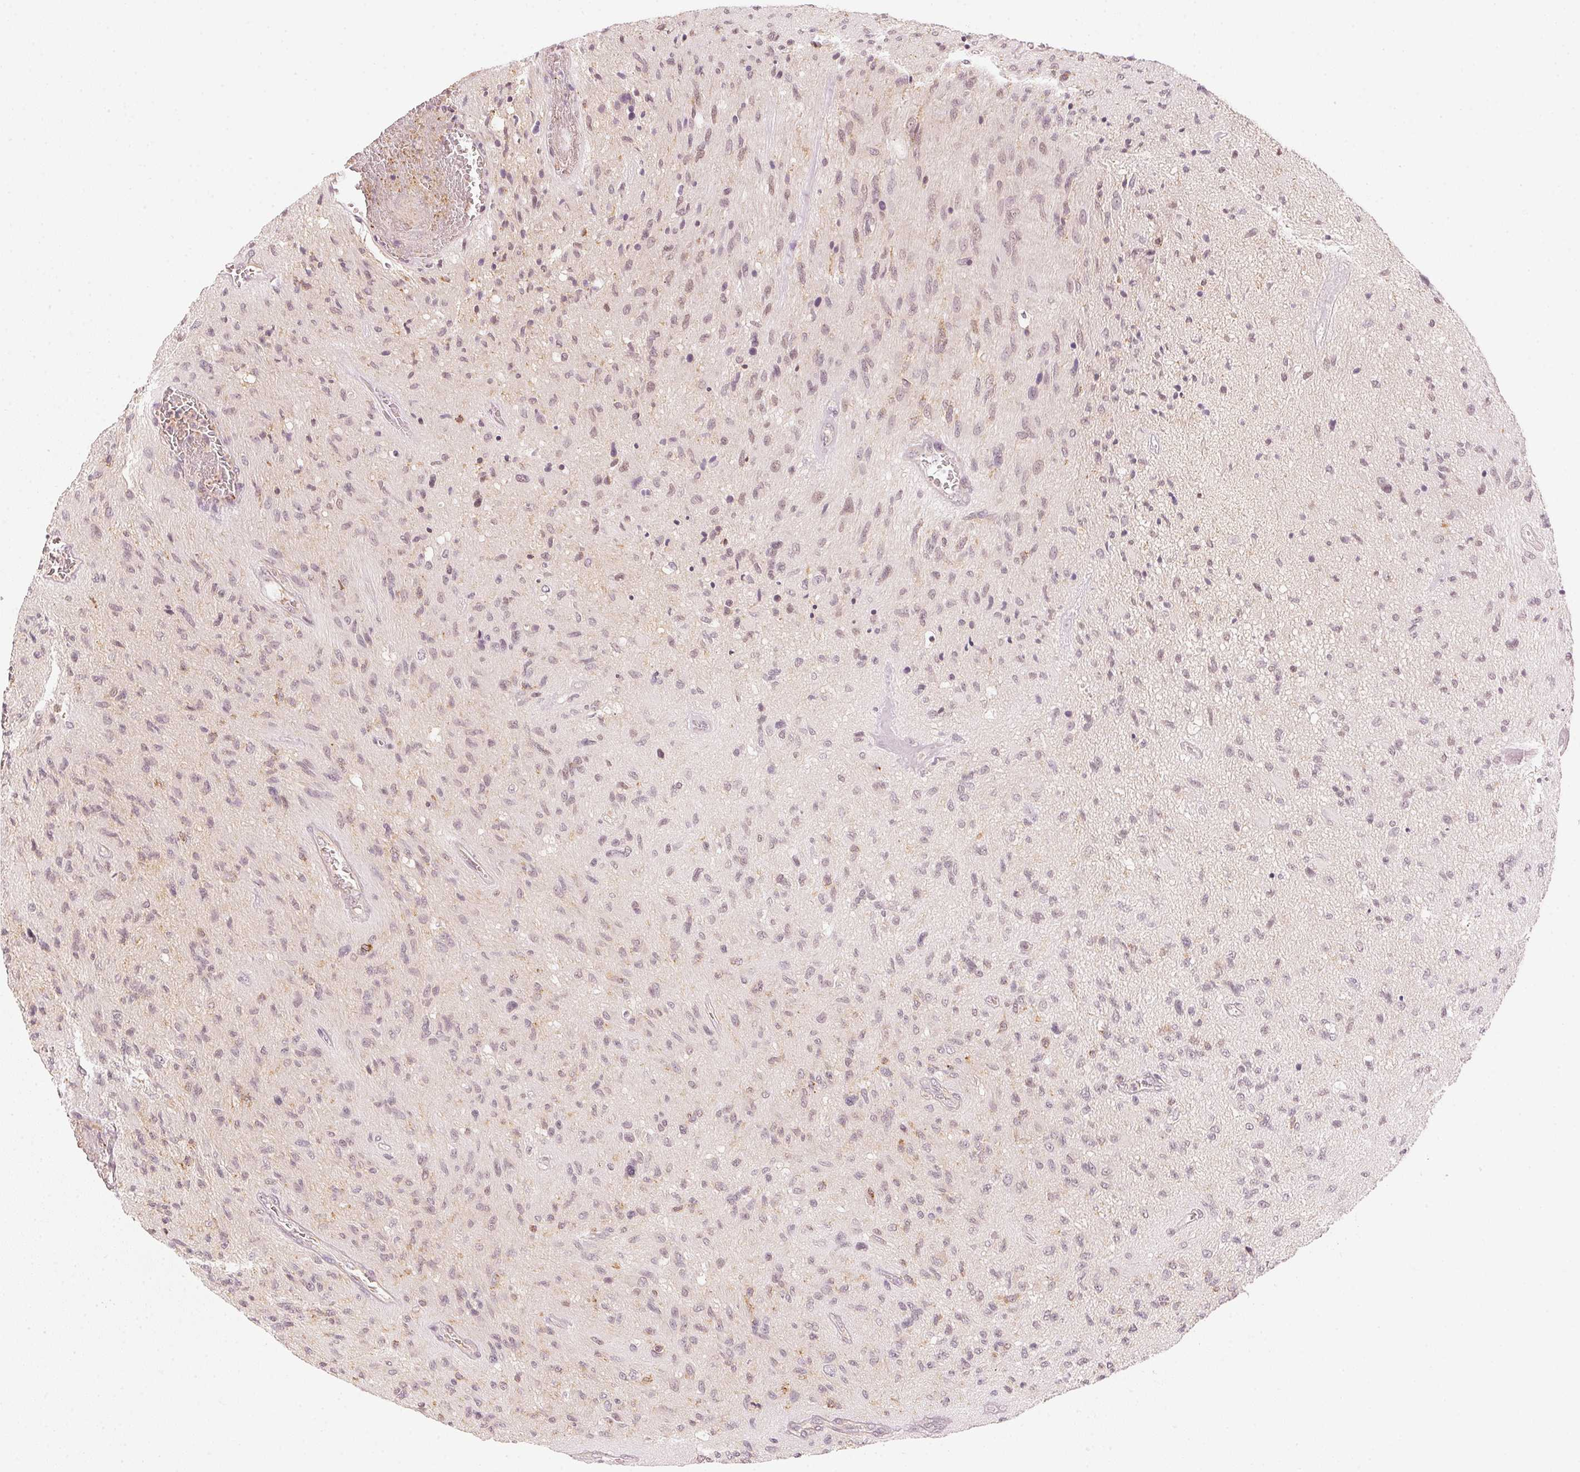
{"staining": {"intensity": "weak", "quantity": "25%-75%", "location": "nuclear"}, "tissue": "glioma", "cell_type": "Tumor cells", "image_type": "cancer", "snomed": [{"axis": "morphology", "description": "Glioma, malignant, High grade"}, {"axis": "topography", "description": "Brain"}], "caption": "Immunohistochemistry image of human glioma stained for a protein (brown), which shows low levels of weak nuclear expression in approximately 25%-75% of tumor cells.", "gene": "KPRP", "patient": {"sex": "male", "age": 54}}